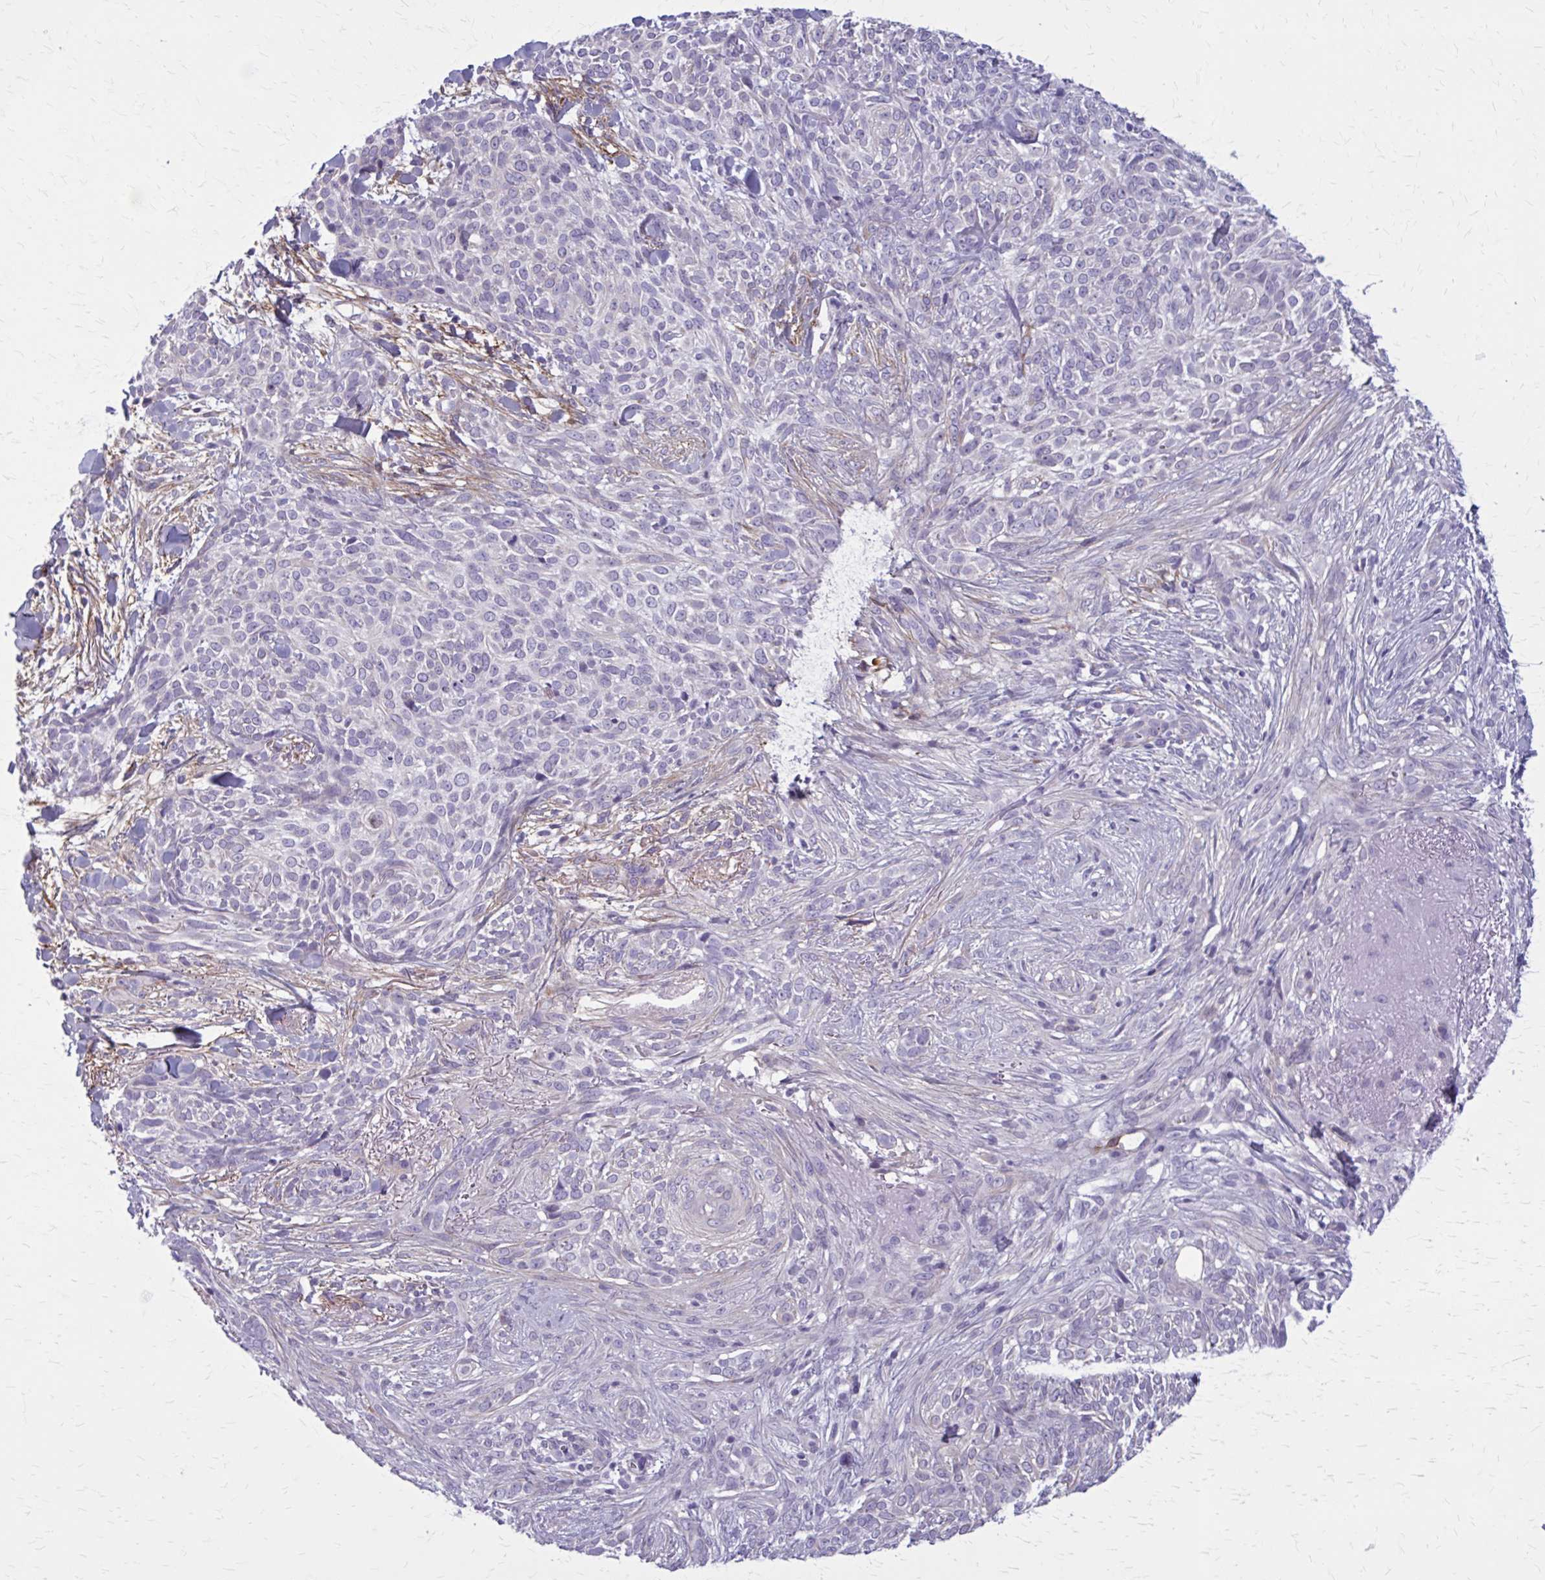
{"staining": {"intensity": "negative", "quantity": "none", "location": "none"}, "tissue": "skin cancer", "cell_type": "Tumor cells", "image_type": "cancer", "snomed": [{"axis": "morphology", "description": "Basal cell carcinoma"}, {"axis": "topography", "description": "Skin"}, {"axis": "topography", "description": "Skin of face"}], "caption": "The image demonstrates no significant positivity in tumor cells of skin cancer. Nuclei are stained in blue.", "gene": "AKAP12", "patient": {"sex": "female", "age": 90}}